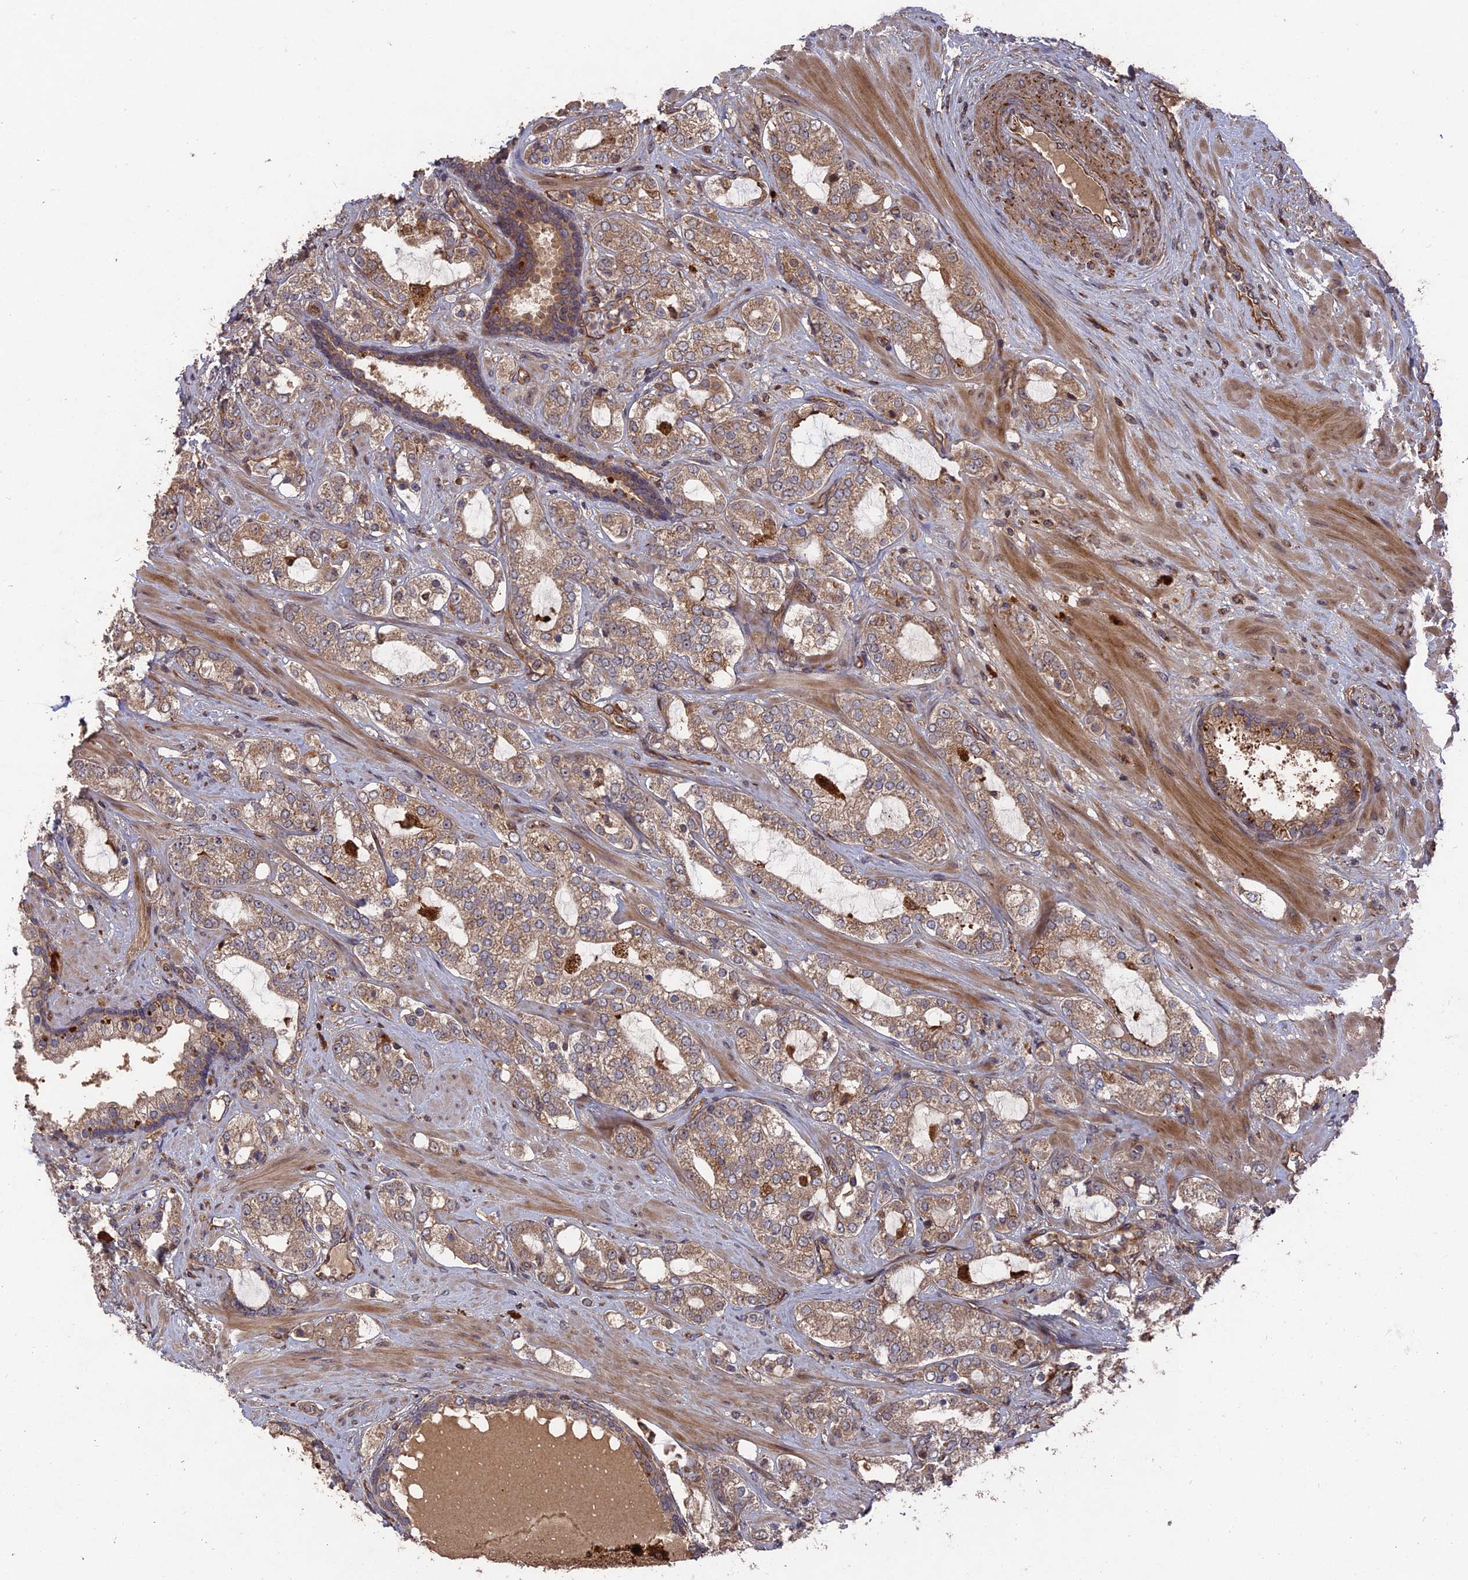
{"staining": {"intensity": "moderate", "quantity": ">75%", "location": "cytoplasmic/membranous"}, "tissue": "prostate cancer", "cell_type": "Tumor cells", "image_type": "cancer", "snomed": [{"axis": "morphology", "description": "Adenocarcinoma, High grade"}, {"axis": "topography", "description": "Prostate"}], "caption": "This photomicrograph exhibits IHC staining of human prostate adenocarcinoma (high-grade), with medium moderate cytoplasmic/membranous staining in about >75% of tumor cells.", "gene": "DEF8", "patient": {"sex": "male", "age": 64}}